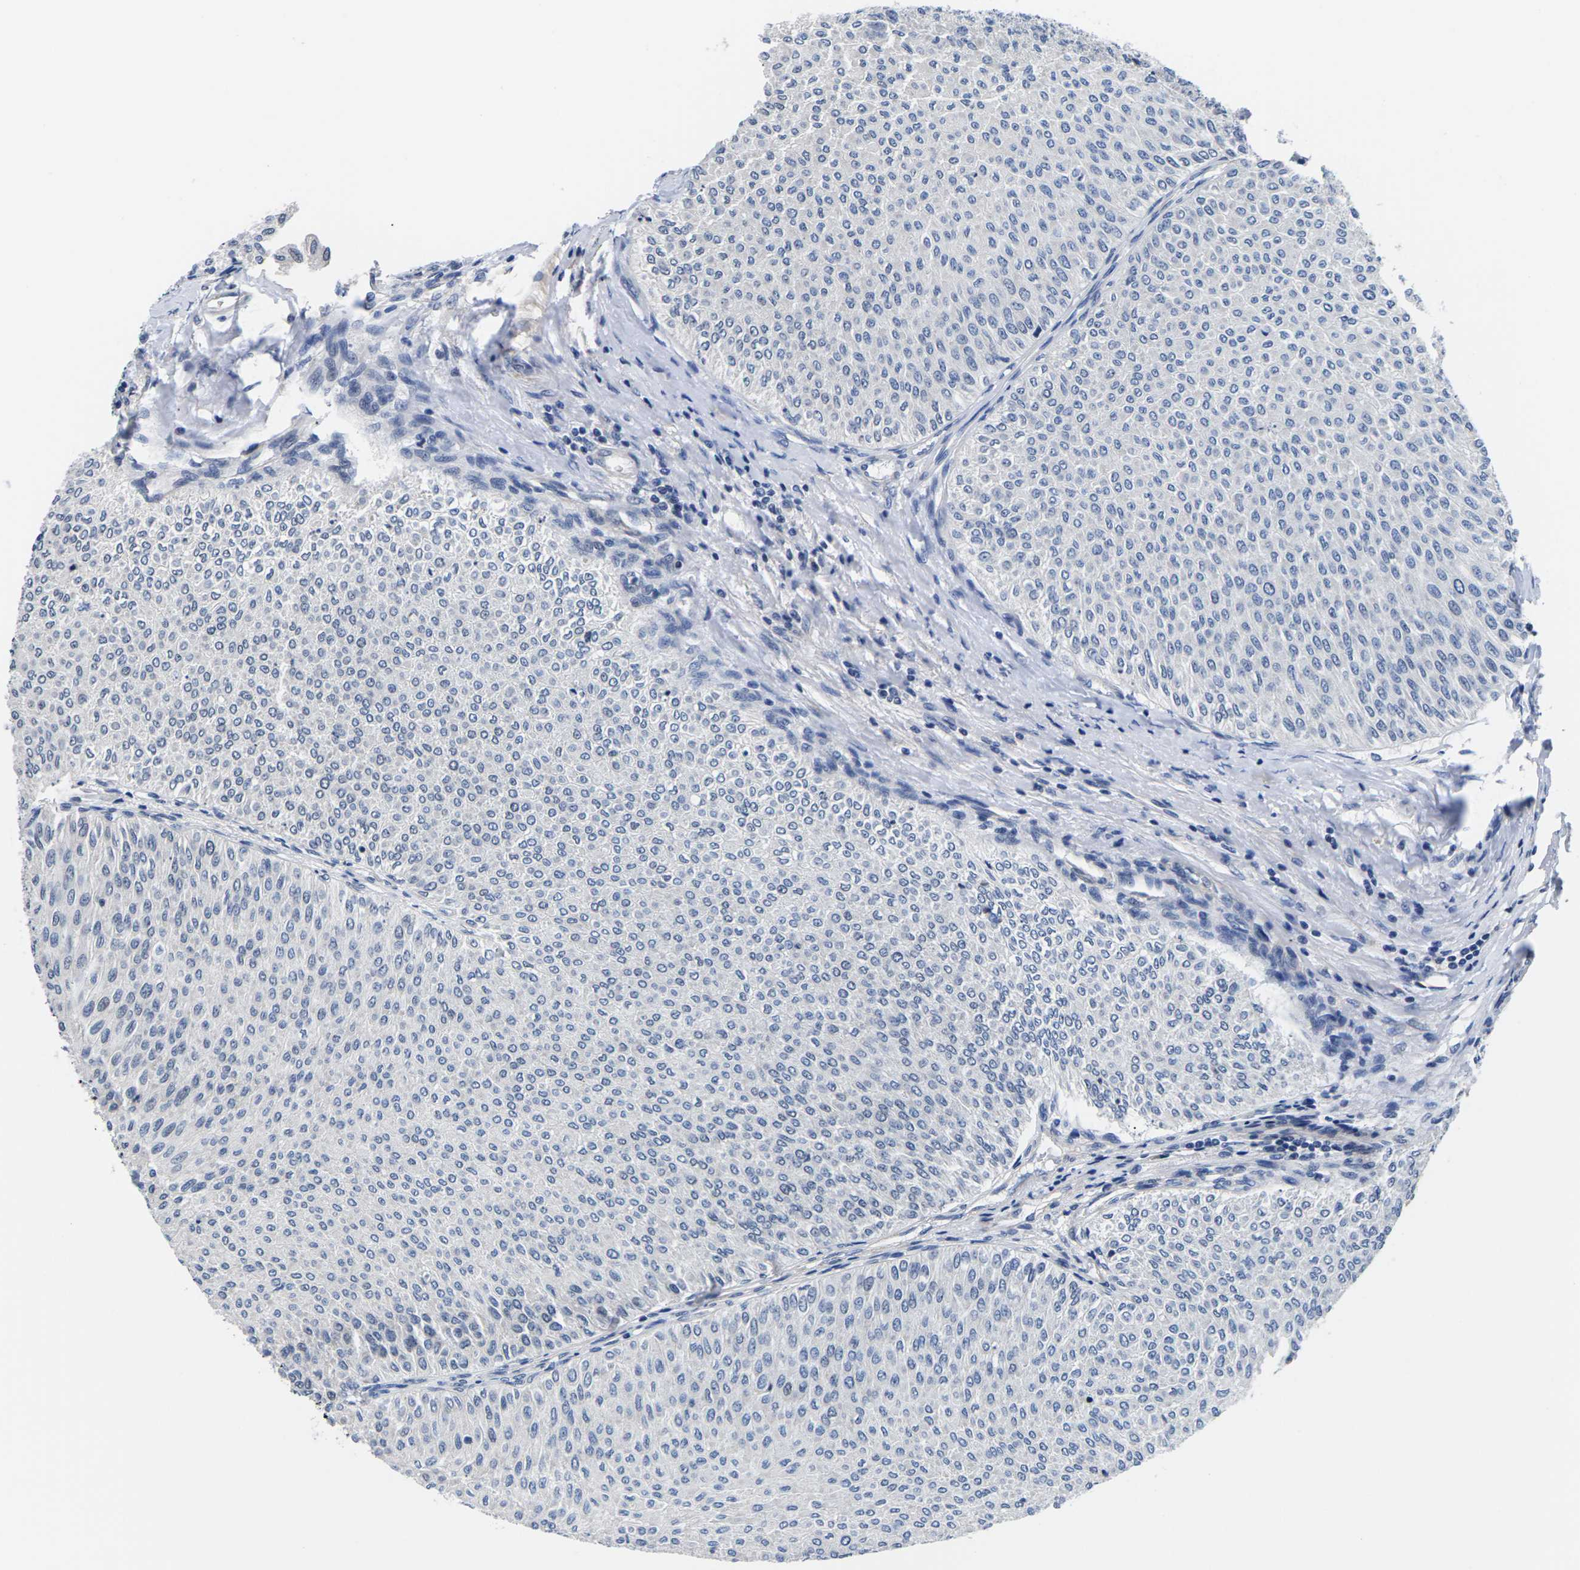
{"staining": {"intensity": "negative", "quantity": "none", "location": "none"}, "tissue": "urothelial cancer", "cell_type": "Tumor cells", "image_type": "cancer", "snomed": [{"axis": "morphology", "description": "Urothelial carcinoma, Low grade"}, {"axis": "topography", "description": "Urinary bladder"}], "caption": "There is no significant expression in tumor cells of urothelial cancer.", "gene": "ST6GAL2", "patient": {"sex": "male", "age": 78}}